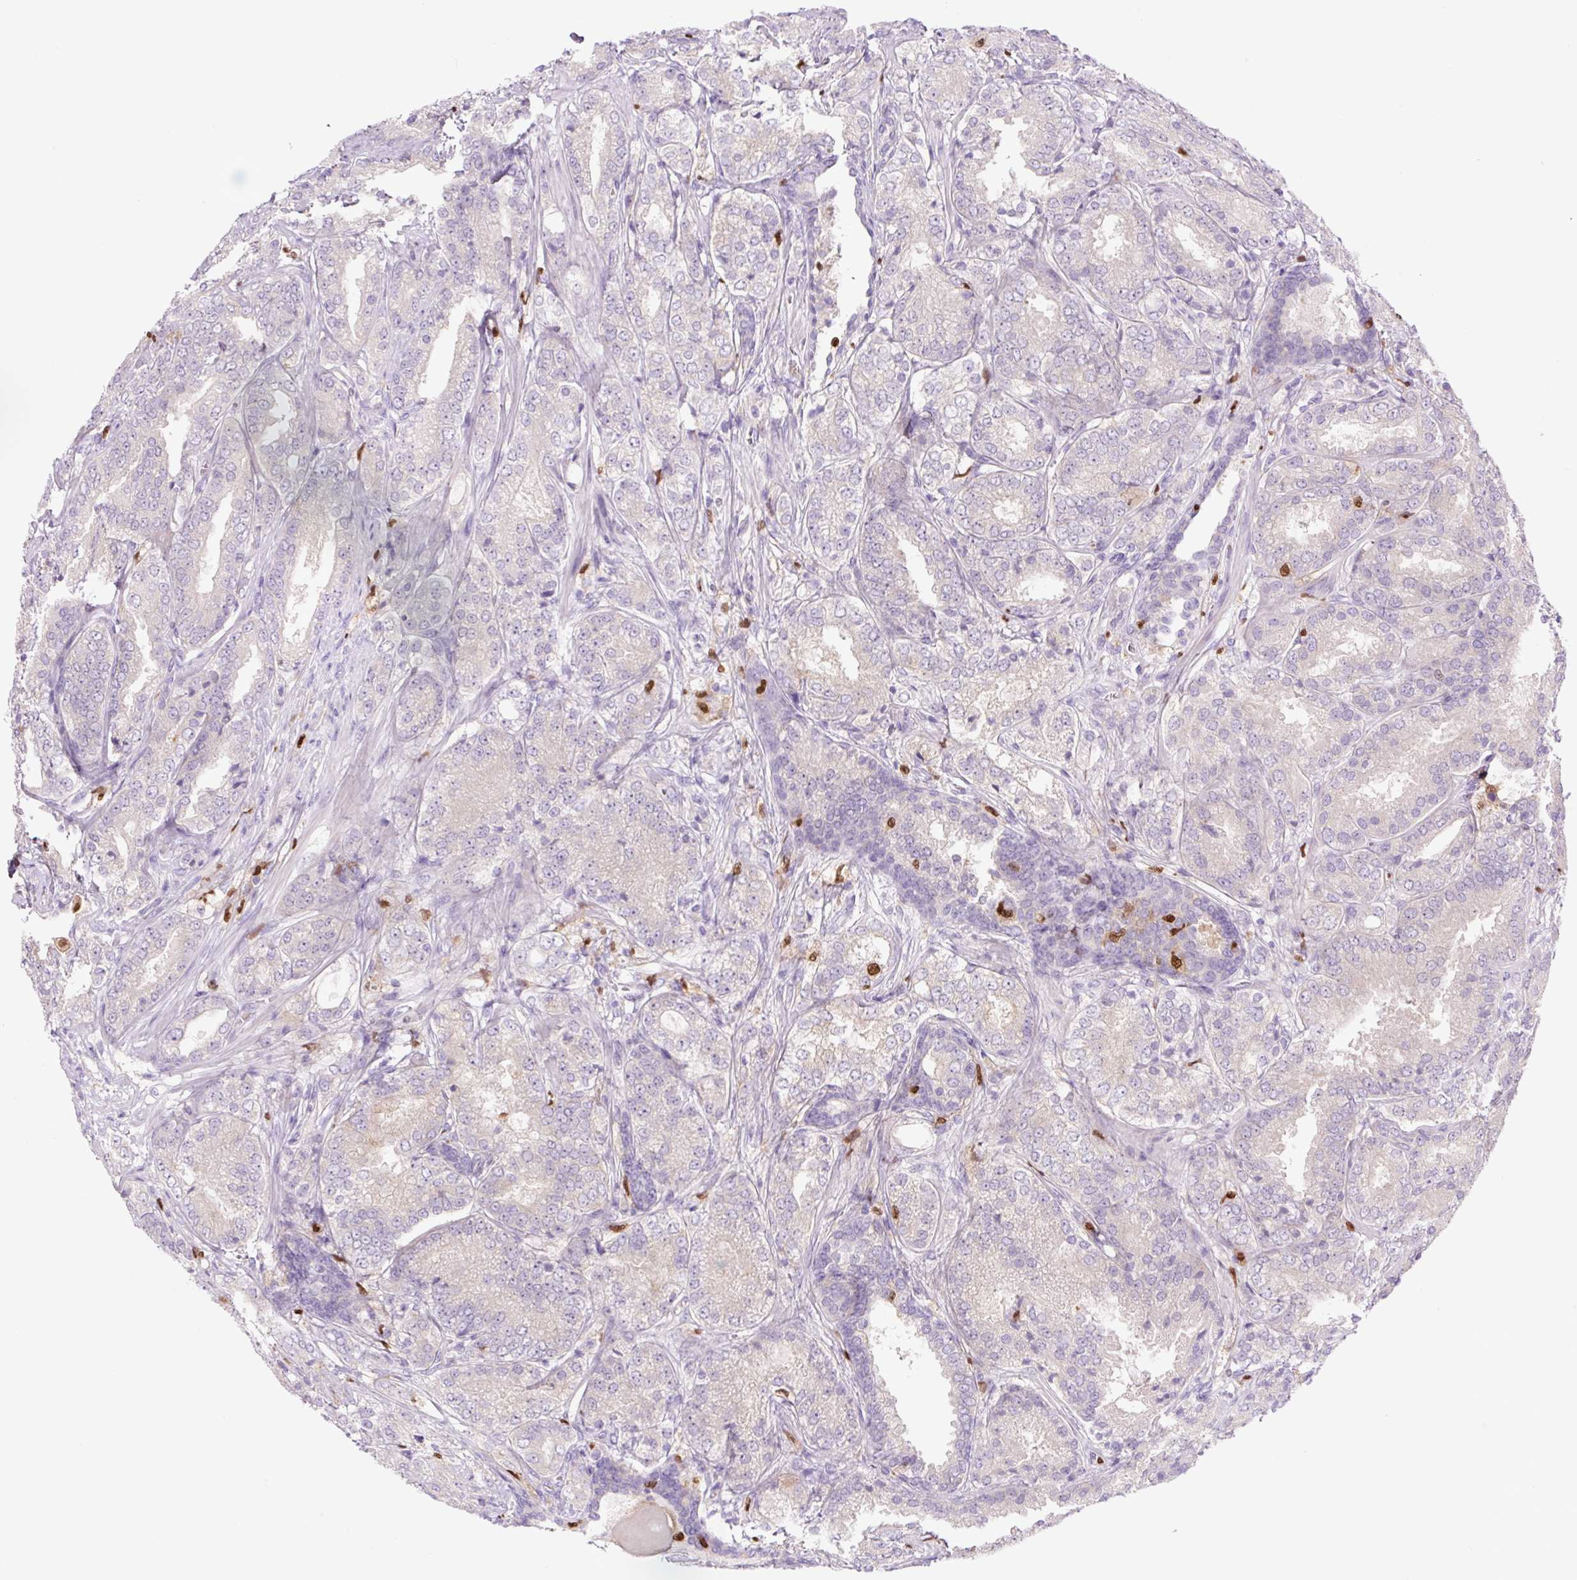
{"staining": {"intensity": "negative", "quantity": "none", "location": "none"}, "tissue": "prostate cancer", "cell_type": "Tumor cells", "image_type": "cancer", "snomed": [{"axis": "morphology", "description": "Adenocarcinoma, High grade"}, {"axis": "topography", "description": "Prostate"}], "caption": "Protein analysis of prostate cancer (adenocarcinoma (high-grade)) demonstrates no significant expression in tumor cells.", "gene": "SPI1", "patient": {"sex": "male", "age": 63}}